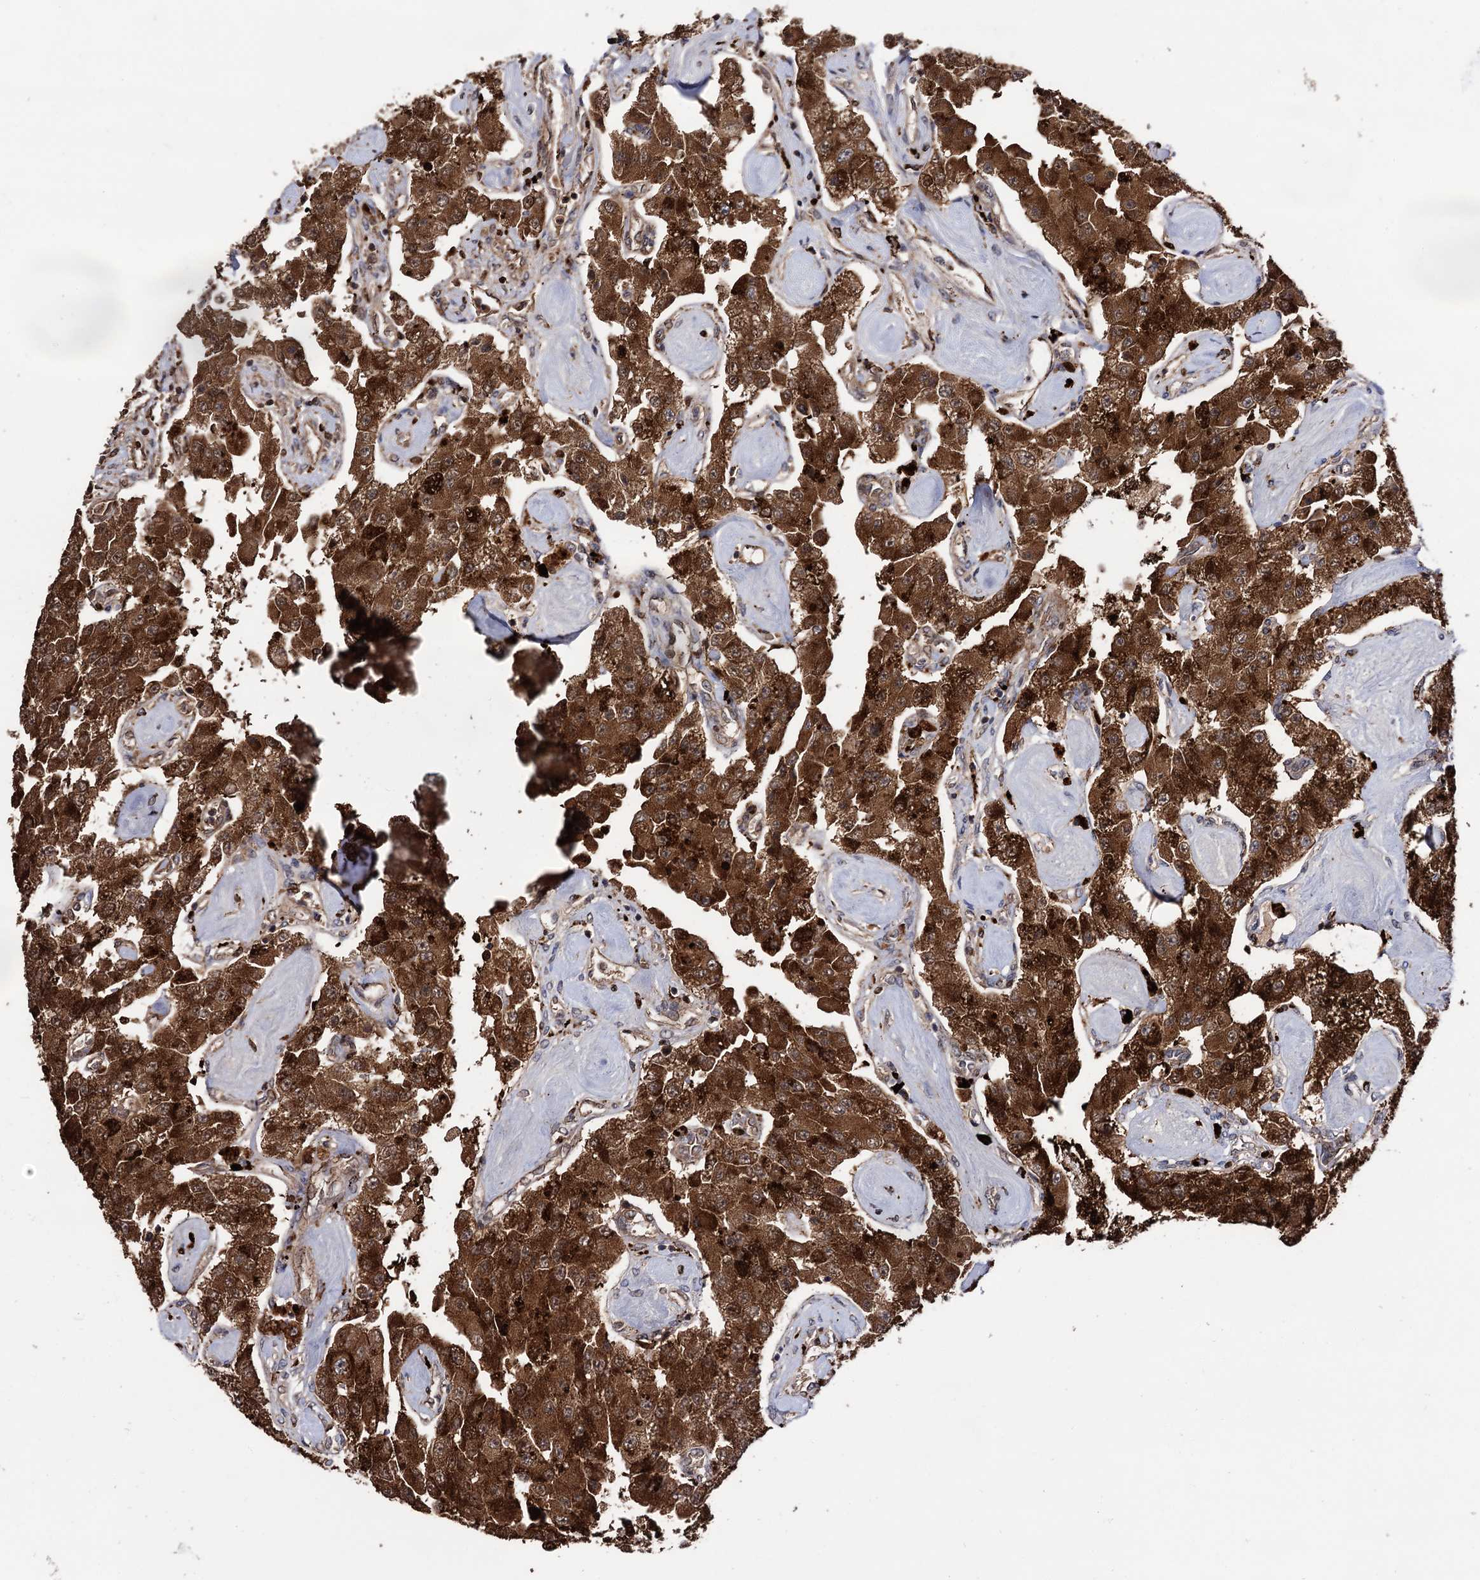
{"staining": {"intensity": "strong", "quantity": ">75%", "location": "cytoplasmic/membranous"}, "tissue": "carcinoid", "cell_type": "Tumor cells", "image_type": "cancer", "snomed": [{"axis": "morphology", "description": "Carcinoid, malignant, NOS"}, {"axis": "topography", "description": "Pancreas"}], "caption": "Immunohistochemical staining of malignant carcinoid exhibits high levels of strong cytoplasmic/membranous protein staining in approximately >75% of tumor cells. The protein of interest is stained brown, and the nuclei are stained in blue (DAB IHC with brightfield microscopy, high magnification).", "gene": "MICAL2", "patient": {"sex": "male", "age": 41}}